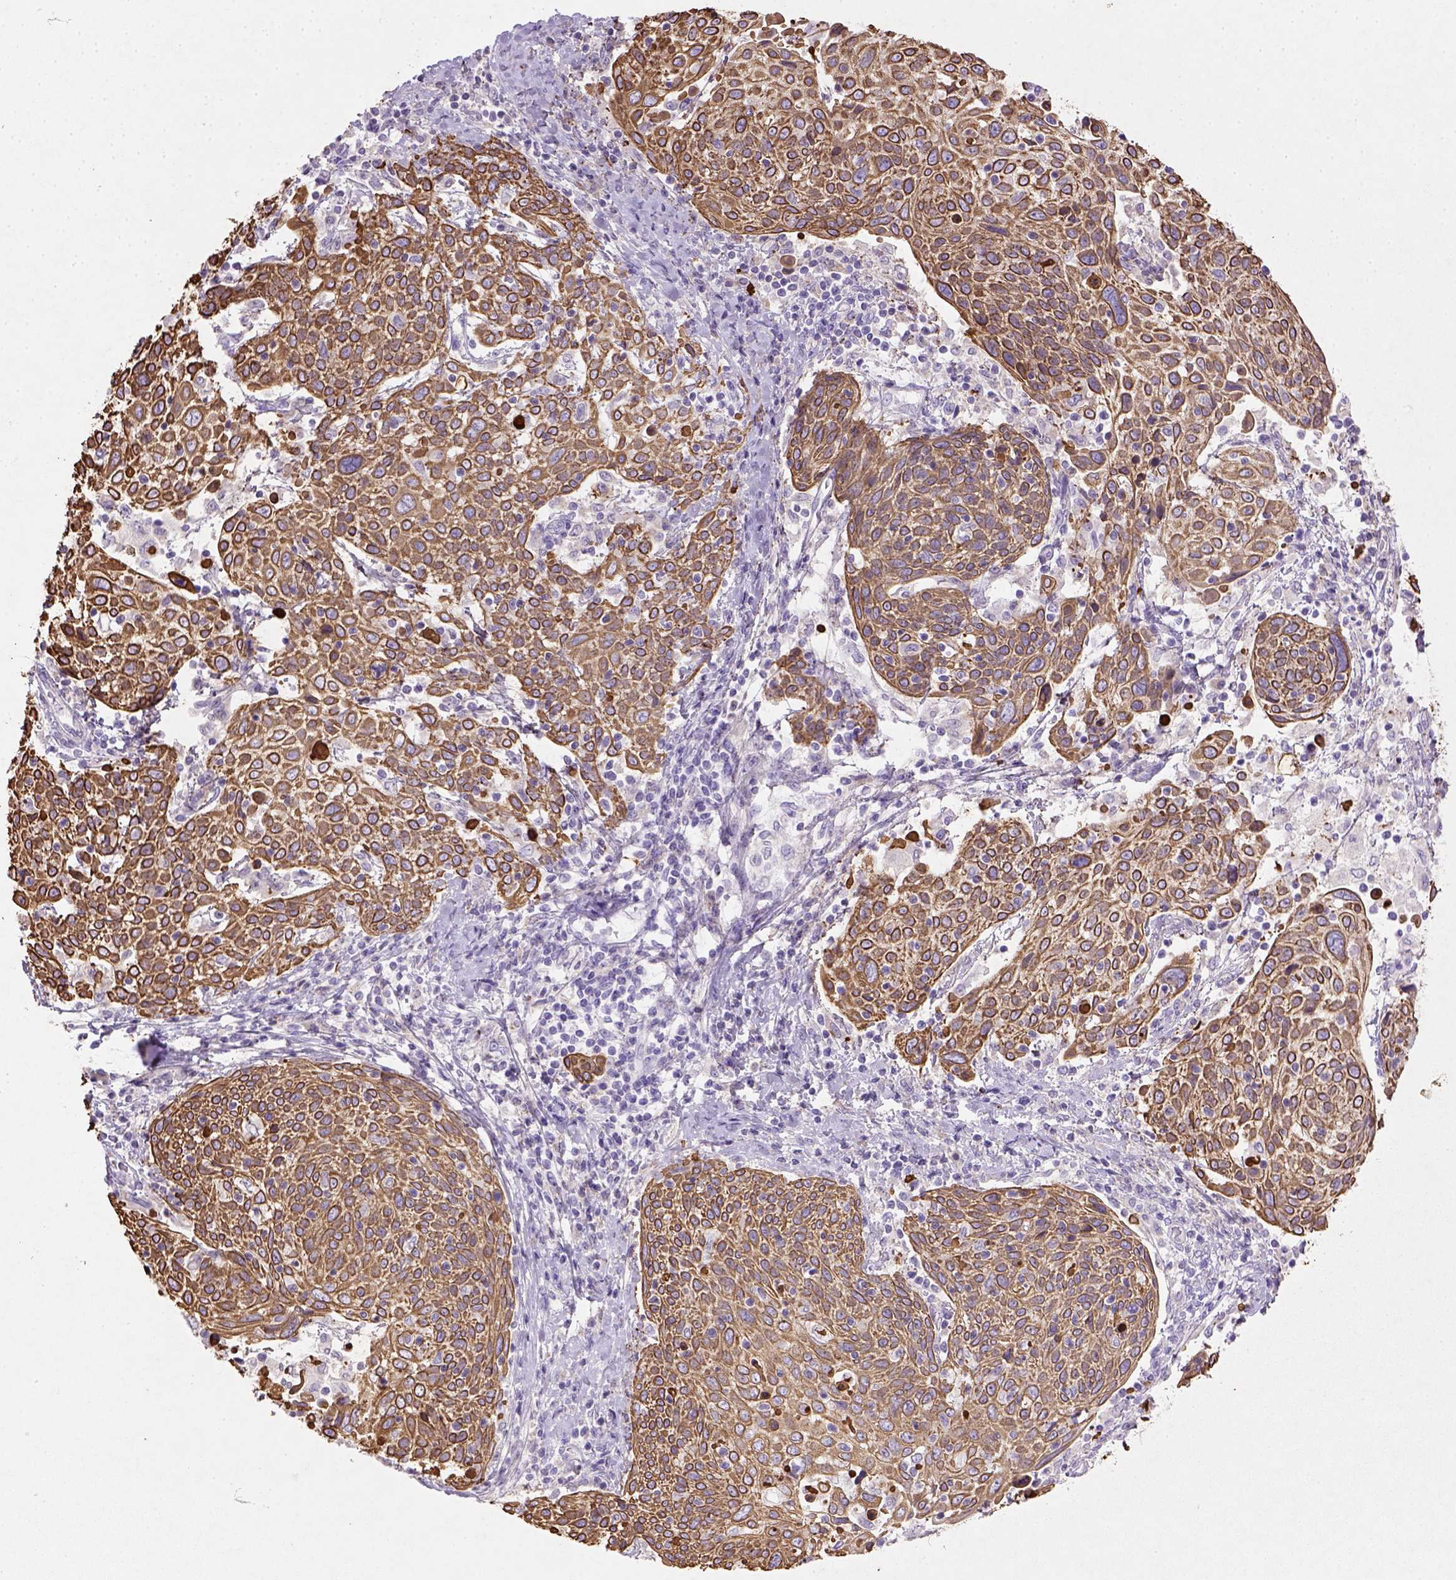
{"staining": {"intensity": "strong", "quantity": ">75%", "location": "cytoplasmic/membranous"}, "tissue": "cervical cancer", "cell_type": "Tumor cells", "image_type": "cancer", "snomed": [{"axis": "morphology", "description": "Squamous cell carcinoma, NOS"}, {"axis": "topography", "description": "Cervix"}], "caption": "Immunohistochemical staining of cervical squamous cell carcinoma demonstrates high levels of strong cytoplasmic/membranous staining in about >75% of tumor cells.", "gene": "NUDT2", "patient": {"sex": "female", "age": 61}}